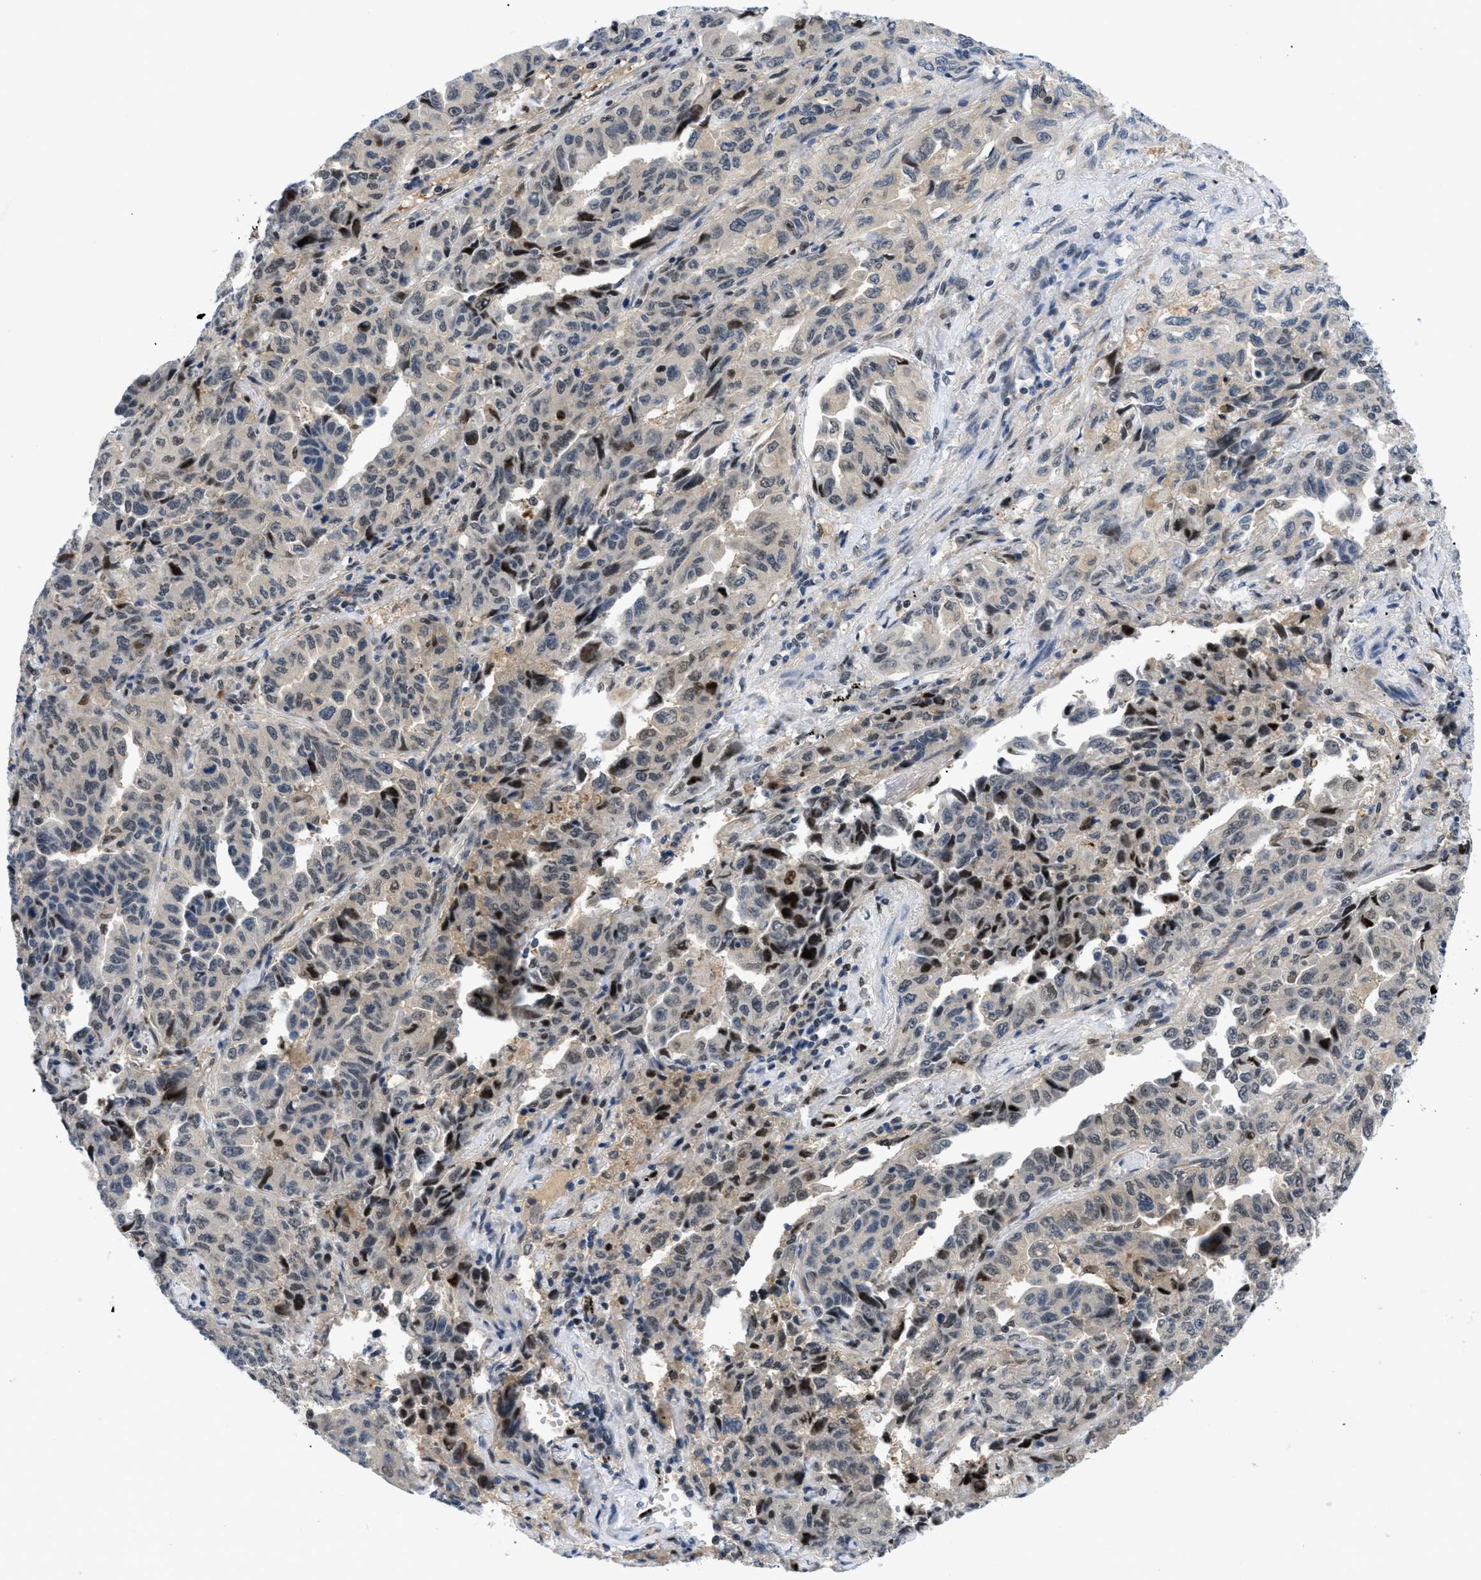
{"staining": {"intensity": "weak", "quantity": "25%-75%", "location": "cytoplasmic/membranous,nuclear"}, "tissue": "lung cancer", "cell_type": "Tumor cells", "image_type": "cancer", "snomed": [{"axis": "morphology", "description": "Adenocarcinoma, NOS"}, {"axis": "topography", "description": "Lung"}], "caption": "Protein analysis of lung cancer tissue displays weak cytoplasmic/membranous and nuclear expression in approximately 25%-75% of tumor cells.", "gene": "SLC29A2", "patient": {"sex": "female", "age": 51}}